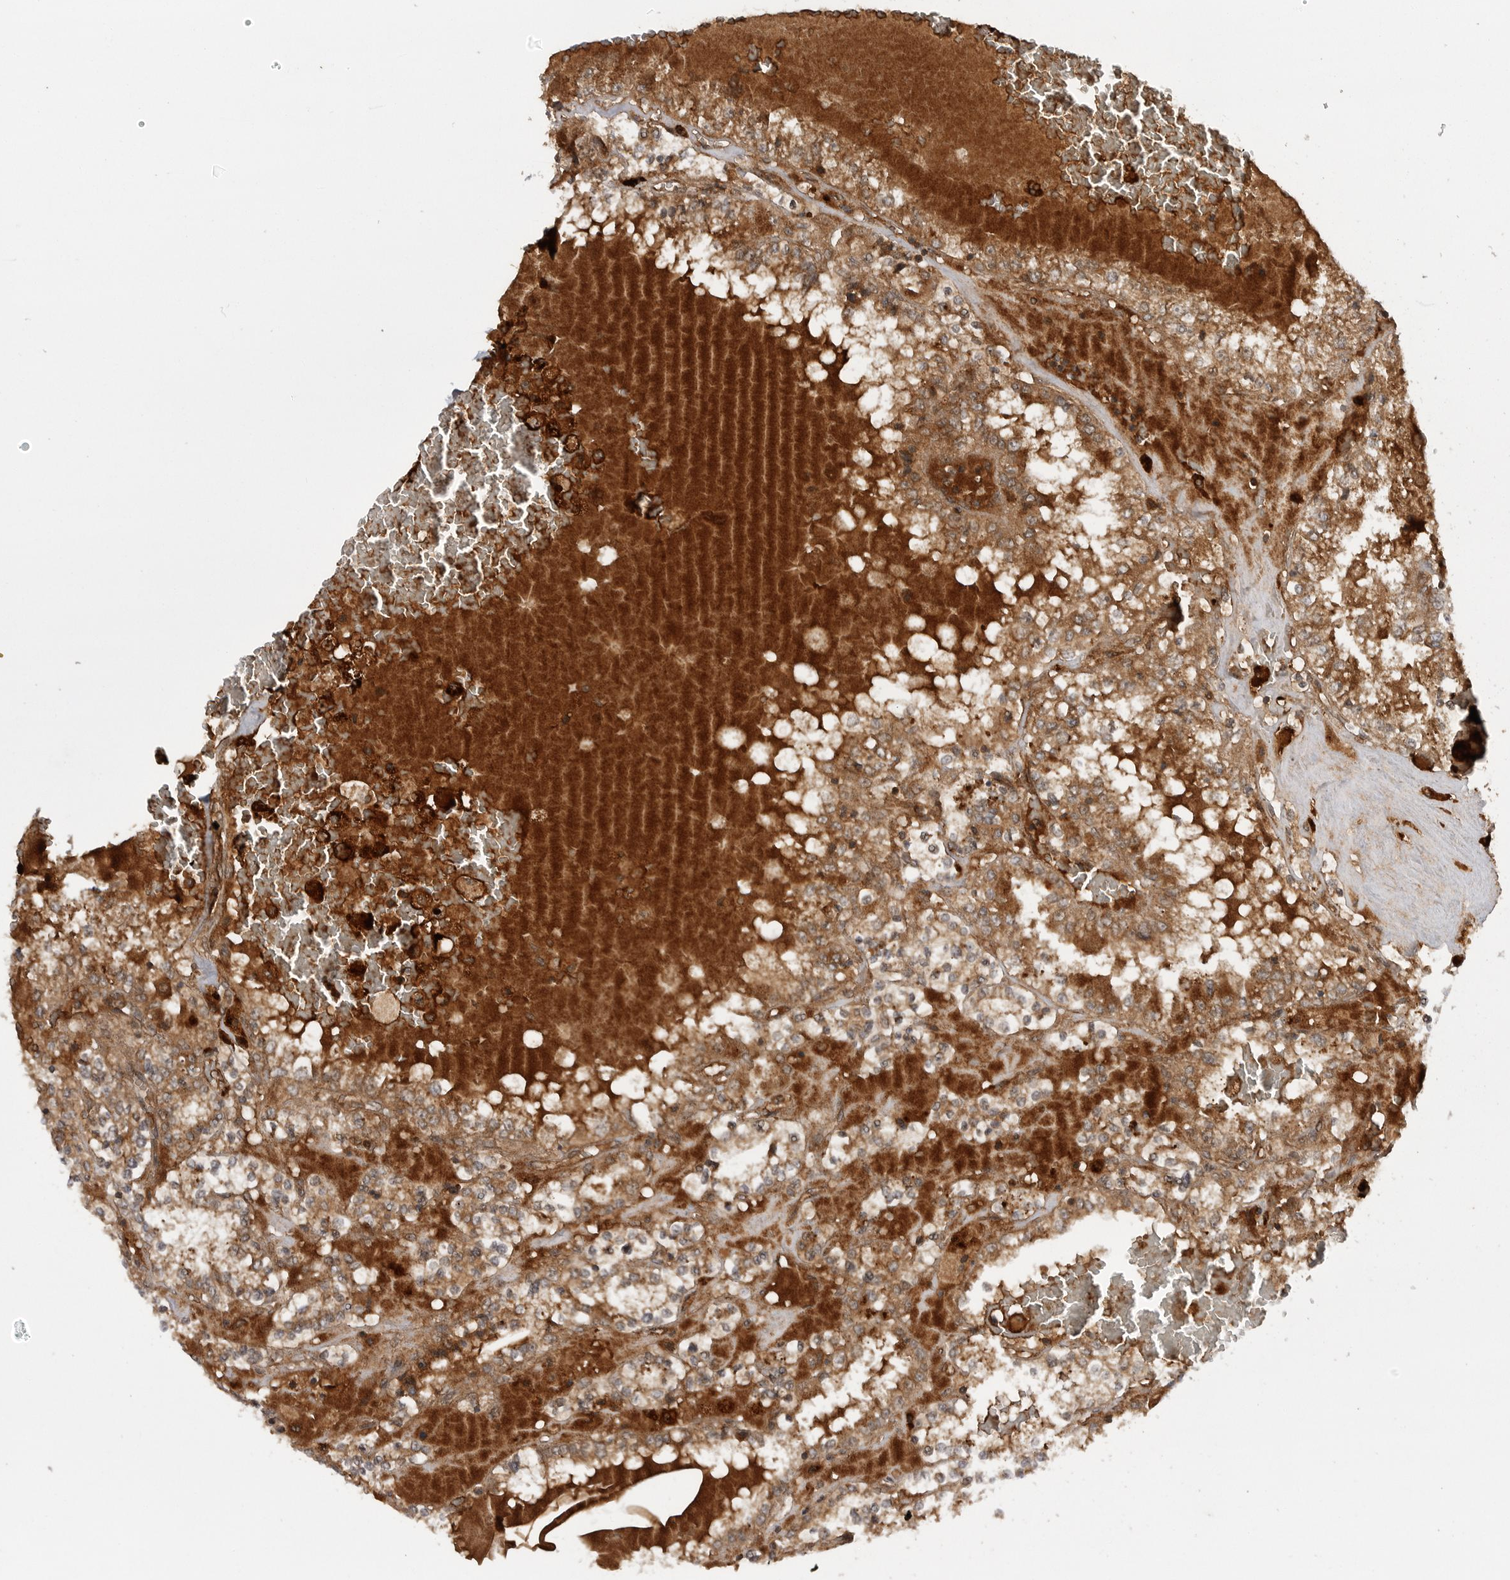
{"staining": {"intensity": "moderate", "quantity": ">75%", "location": "cytoplasmic/membranous"}, "tissue": "renal cancer", "cell_type": "Tumor cells", "image_type": "cancer", "snomed": [{"axis": "morphology", "description": "Adenocarcinoma, NOS"}, {"axis": "topography", "description": "Kidney"}], "caption": "Immunohistochemistry (IHC) (DAB) staining of renal cancer displays moderate cytoplasmic/membranous protein staining in approximately >75% of tumor cells.", "gene": "PRDX4", "patient": {"sex": "female", "age": 56}}